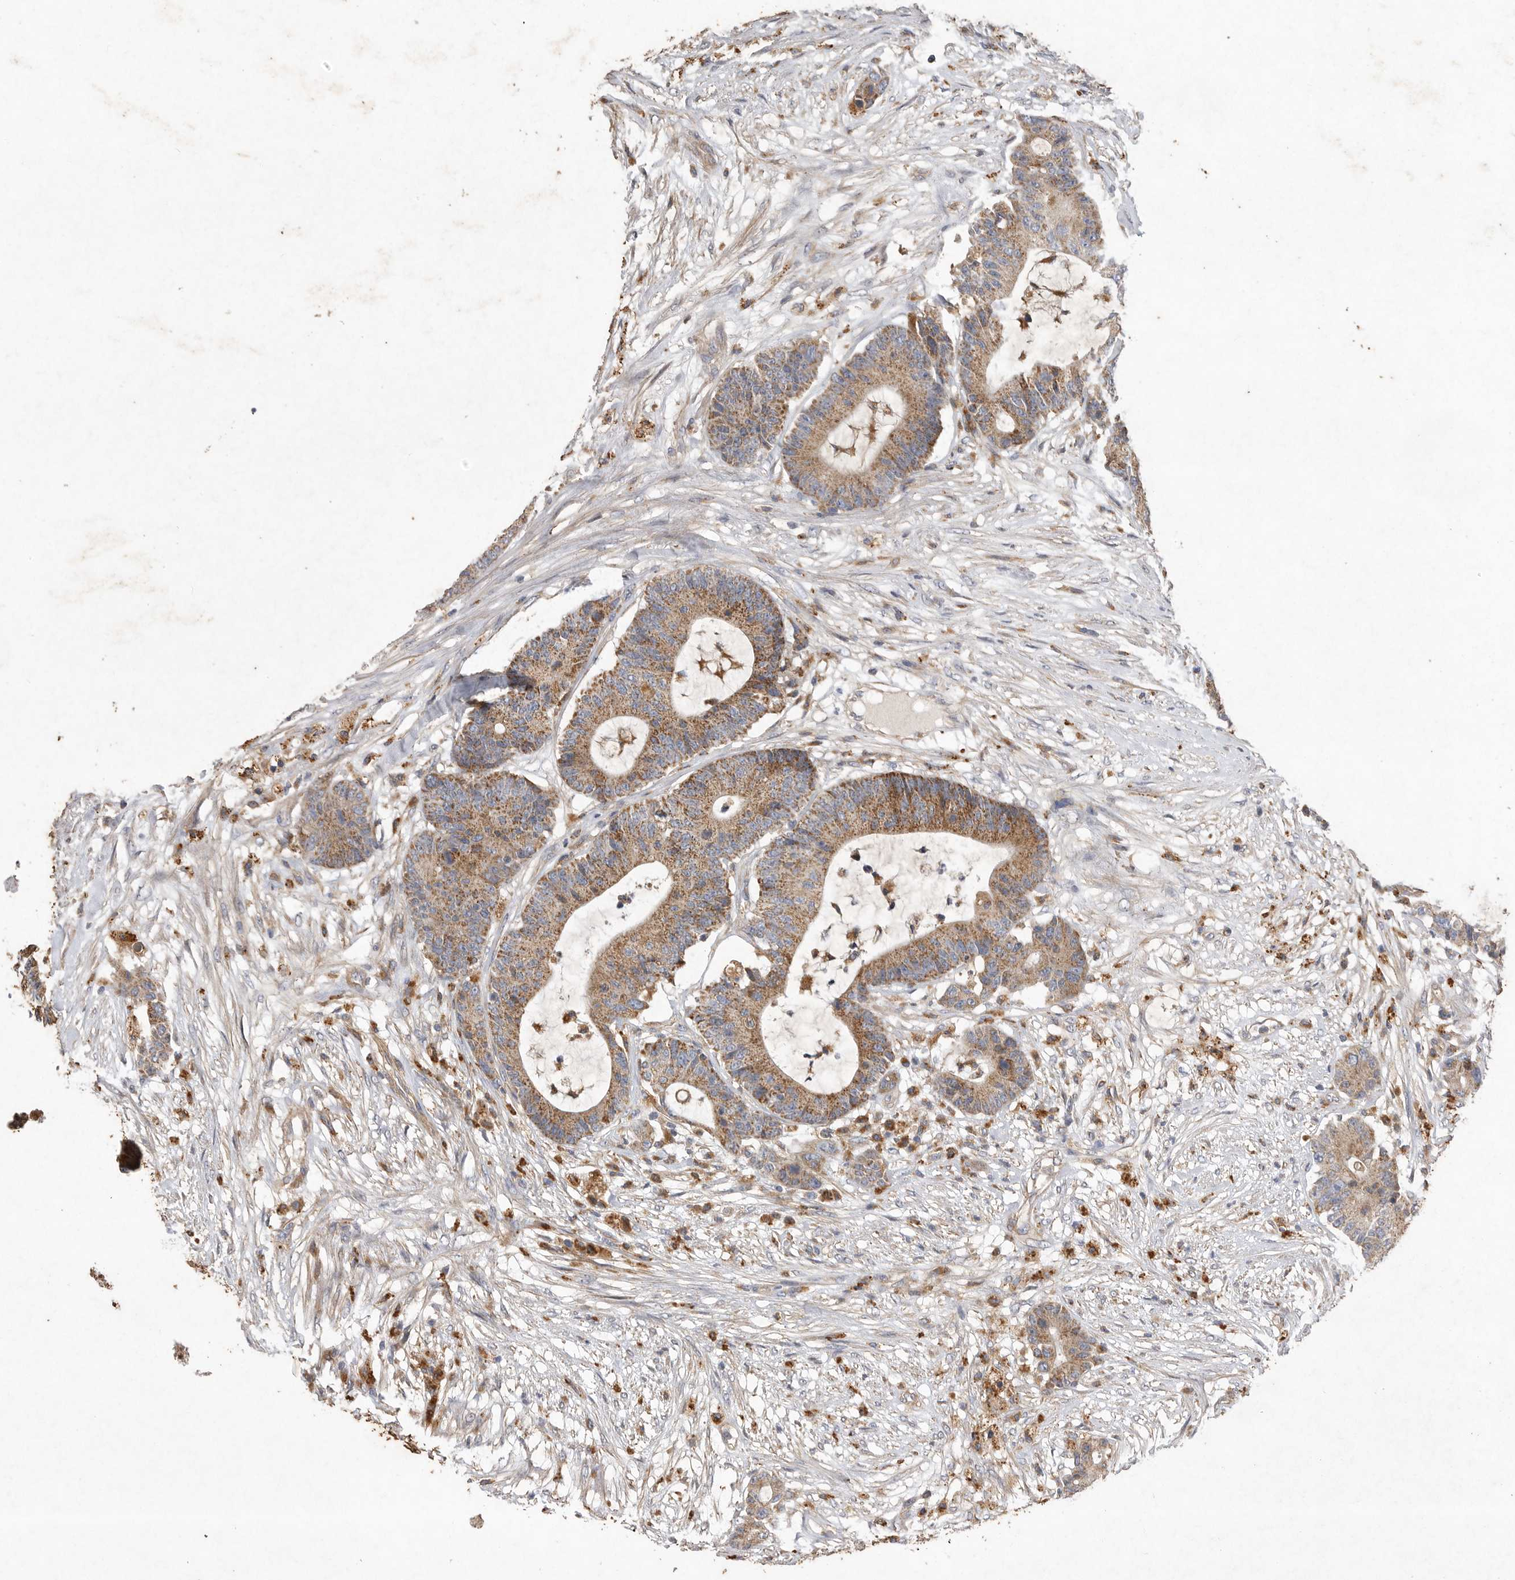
{"staining": {"intensity": "moderate", "quantity": ">75%", "location": "cytoplasmic/membranous"}, "tissue": "colorectal cancer", "cell_type": "Tumor cells", "image_type": "cancer", "snomed": [{"axis": "morphology", "description": "Adenocarcinoma, NOS"}, {"axis": "topography", "description": "Colon"}], "caption": "Brown immunohistochemical staining in human colorectal adenocarcinoma displays moderate cytoplasmic/membranous staining in about >75% of tumor cells.", "gene": "MRPL41", "patient": {"sex": "female", "age": 84}}